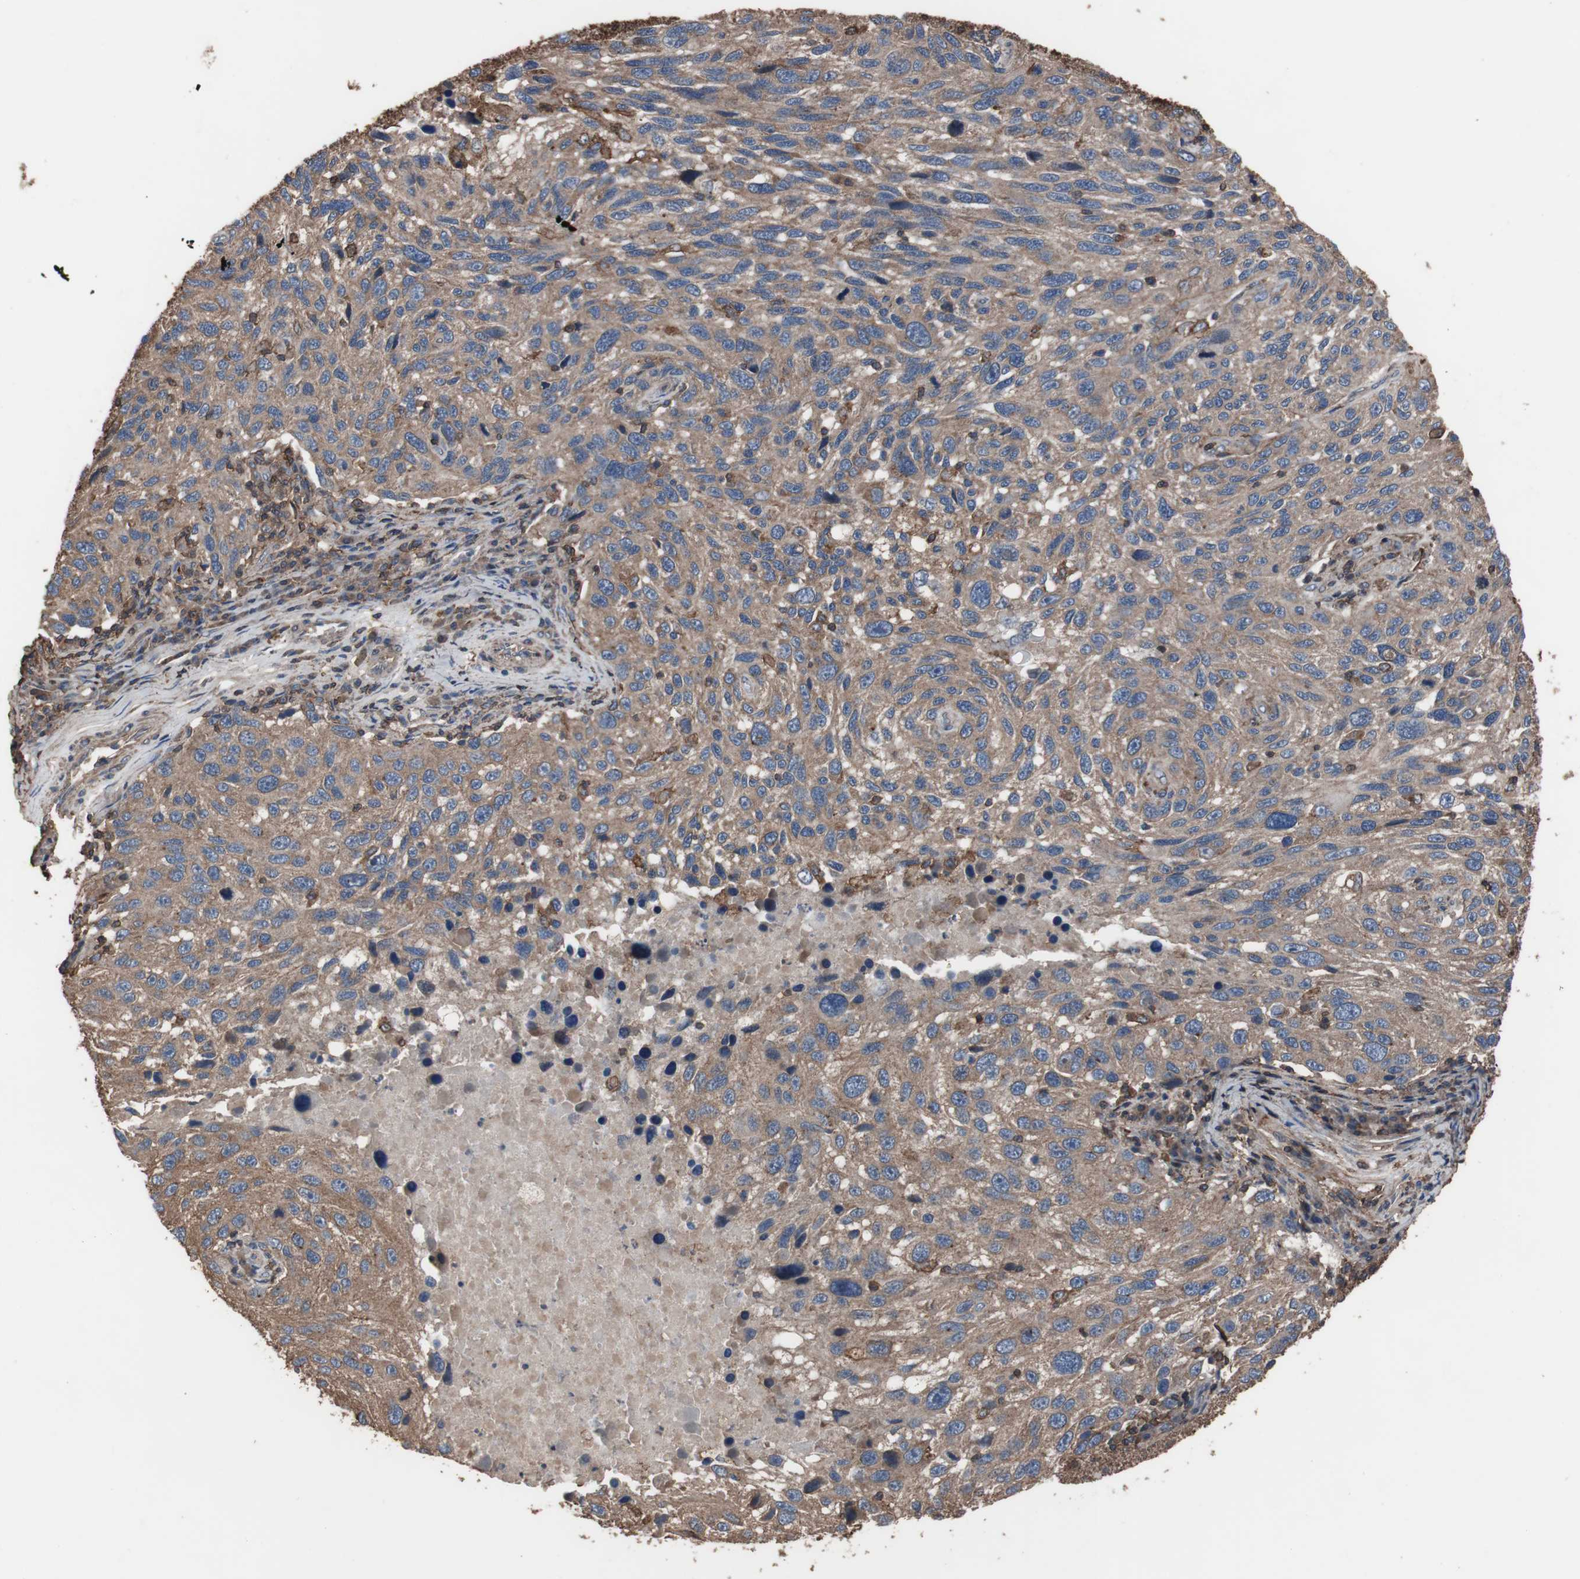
{"staining": {"intensity": "moderate", "quantity": ">75%", "location": "cytoplasmic/membranous"}, "tissue": "melanoma", "cell_type": "Tumor cells", "image_type": "cancer", "snomed": [{"axis": "morphology", "description": "Malignant melanoma, NOS"}, {"axis": "topography", "description": "Skin"}], "caption": "IHC photomicrograph of melanoma stained for a protein (brown), which demonstrates medium levels of moderate cytoplasmic/membranous positivity in about >75% of tumor cells.", "gene": "COL6A2", "patient": {"sex": "male", "age": 53}}